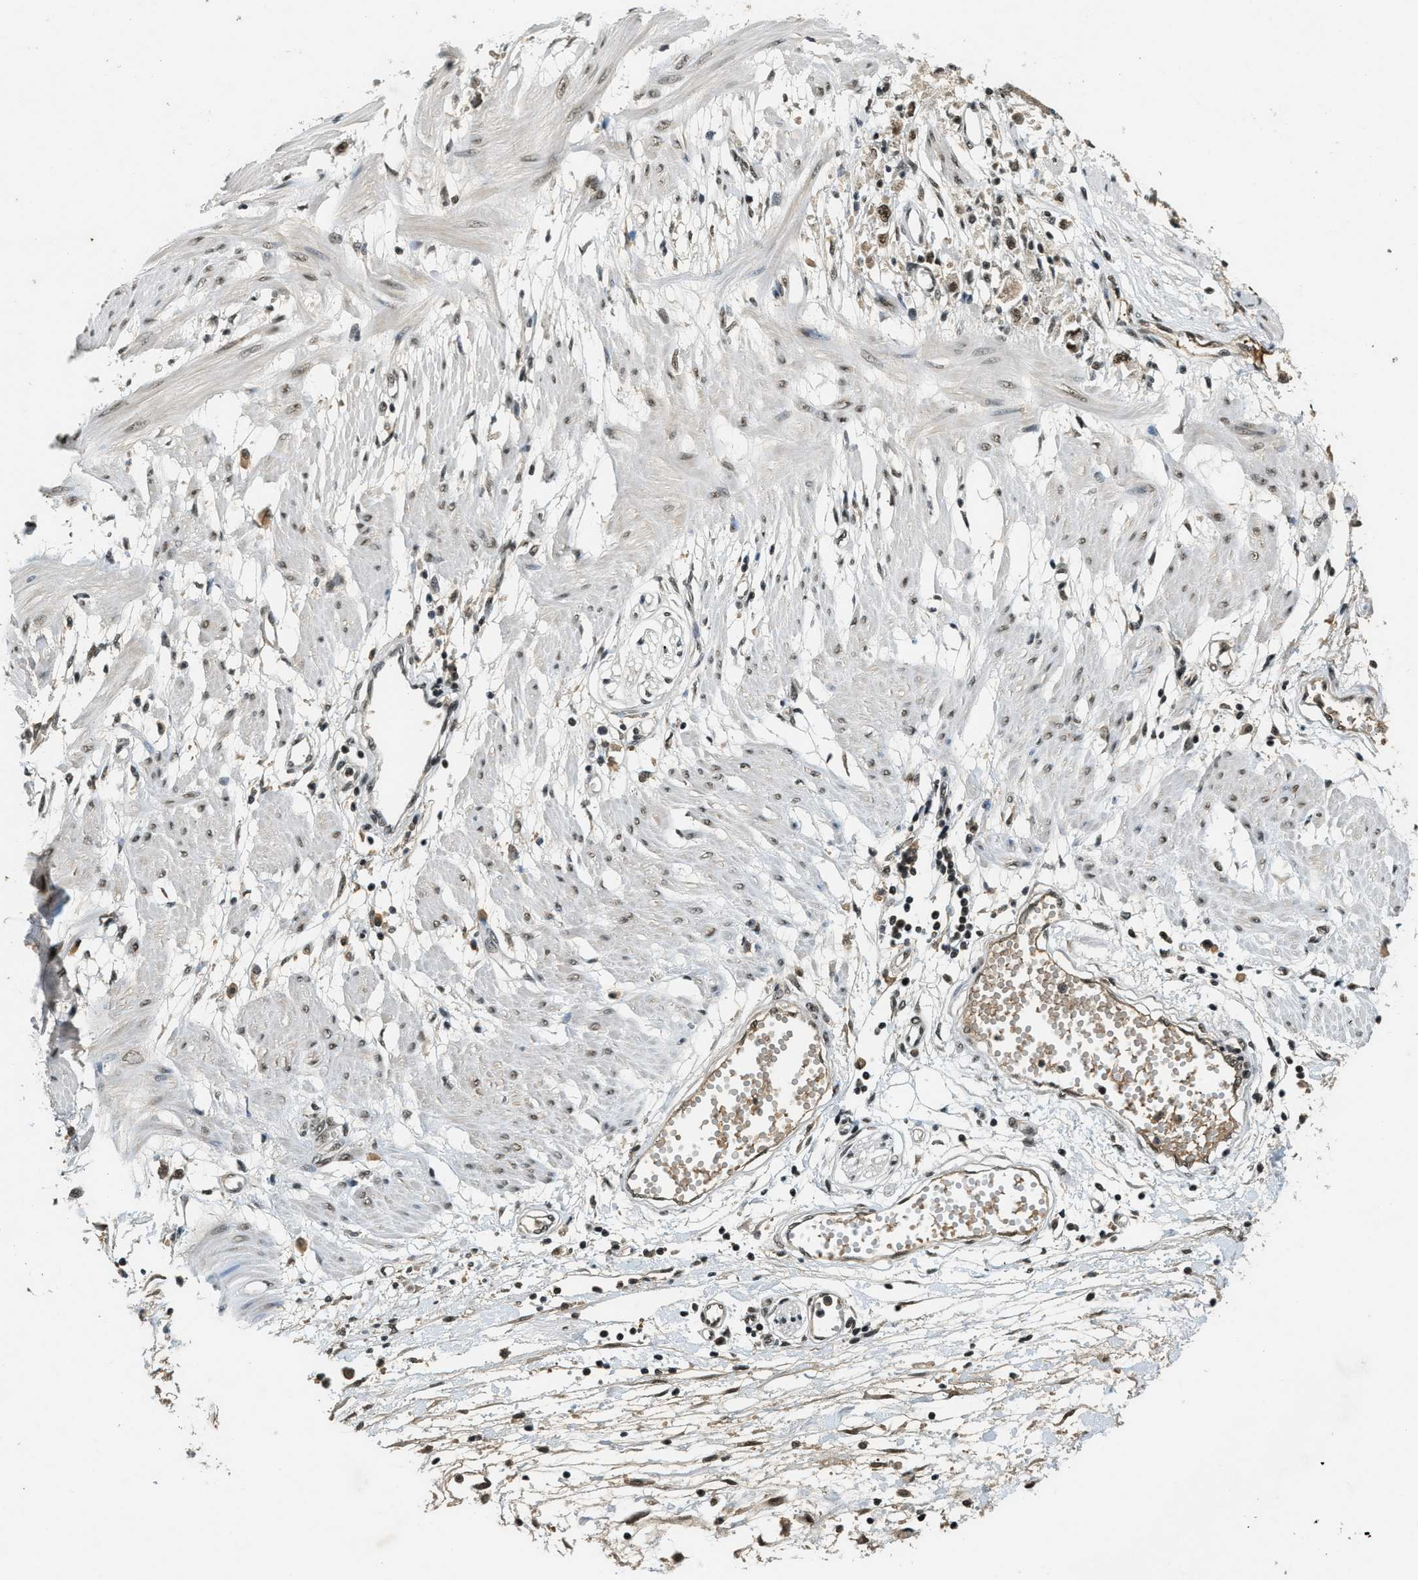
{"staining": {"intensity": "strong", "quantity": ">75%", "location": "nuclear"}, "tissue": "stomach cancer", "cell_type": "Tumor cells", "image_type": "cancer", "snomed": [{"axis": "morphology", "description": "Adenocarcinoma, NOS"}, {"axis": "topography", "description": "Stomach"}], "caption": "Stomach cancer stained with a brown dye demonstrates strong nuclear positive positivity in about >75% of tumor cells.", "gene": "ZNF148", "patient": {"sex": "female", "age": 59}}